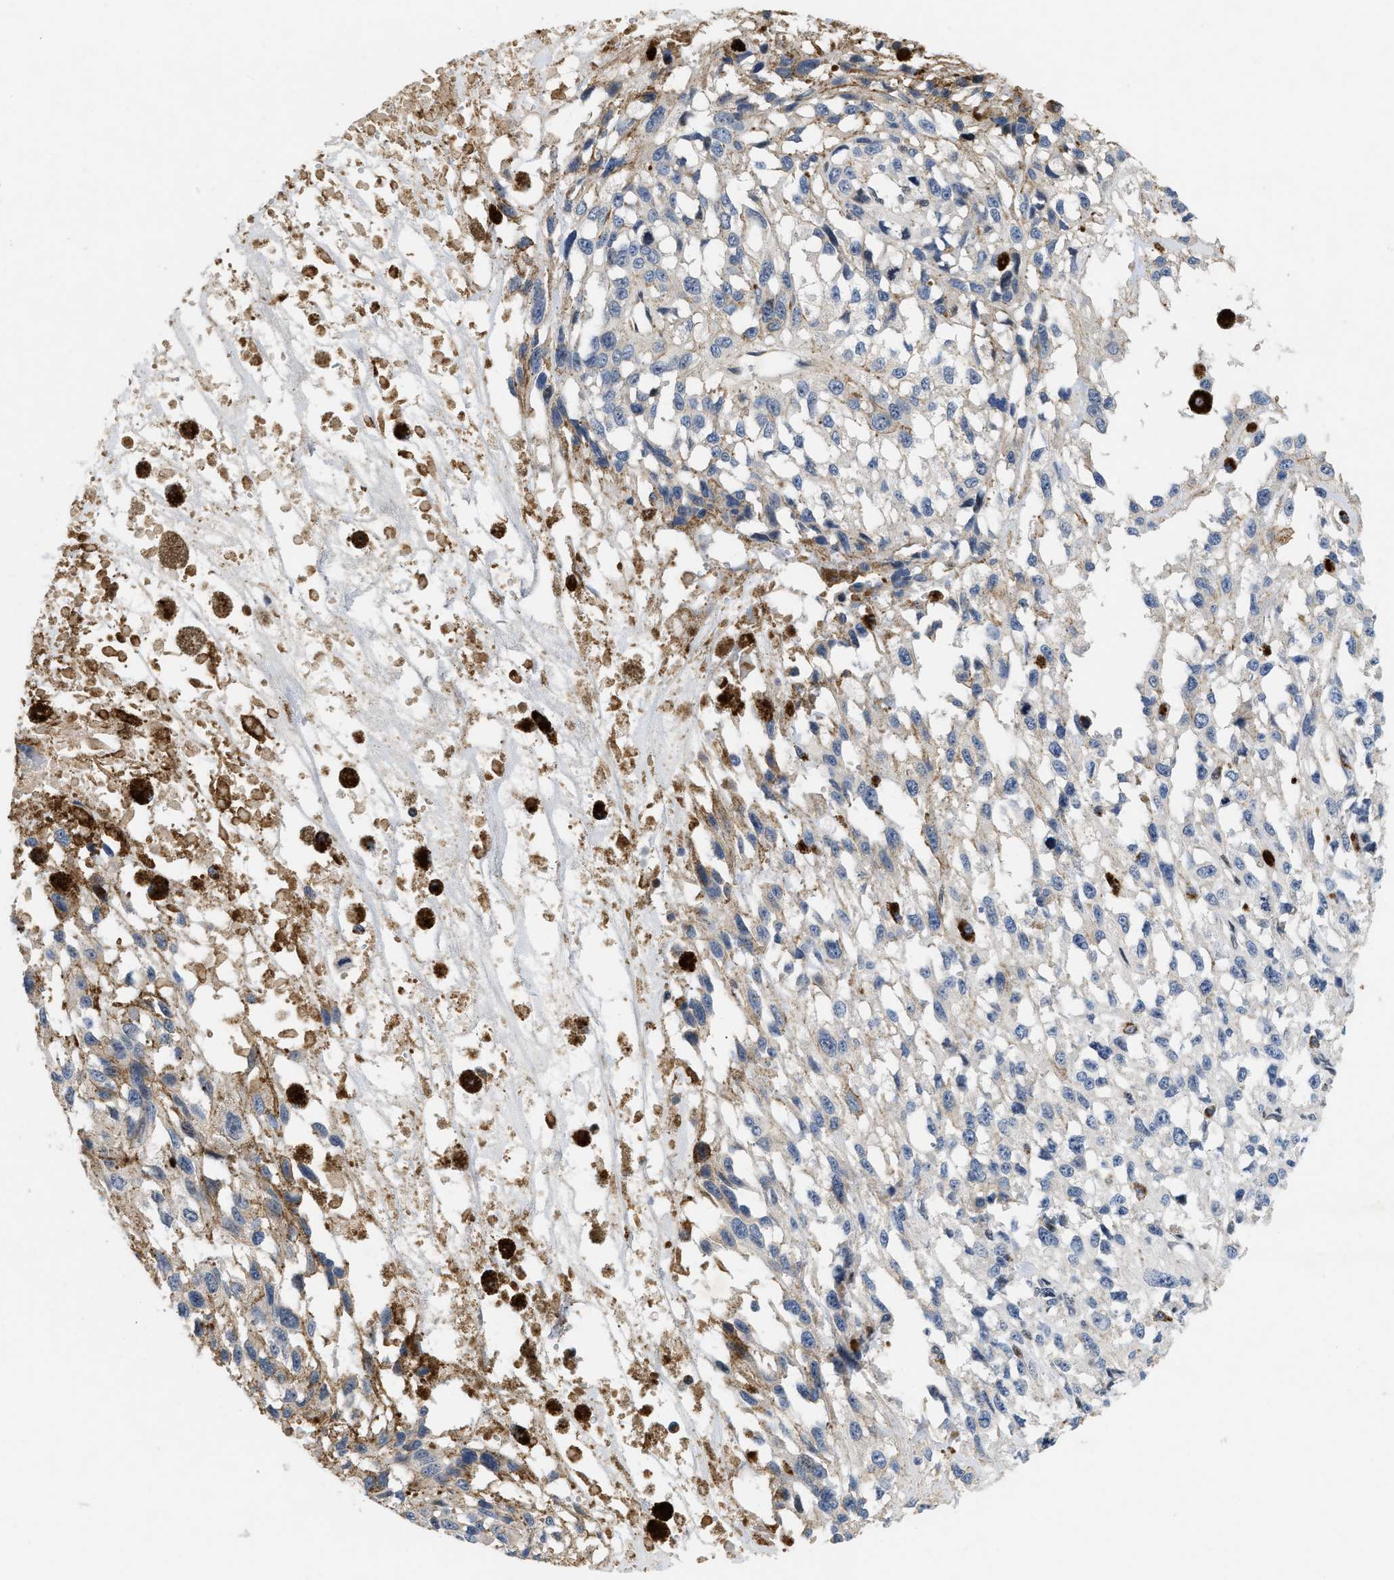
{"staining": {"intensity": "weak", "quantity": "<25%", "location": "cytoplasmic/membranous"}, "tissue": "melanoma", "cell_type": "Tumor cells", "image_type": "cancer", "snomed": [{"axis": "morphology", "description": "Malignant melanoma, Metastatic site"}, {"axis": "topography", "description": "Lymph node"}], "caption": "High power microscopy histopathology image of an immunohistochemistry photomicrograph of melanoma, revealing no significant expression in tumor cells.", "gene": "VIP", "patient": {"sex": "male", "age": 59}}